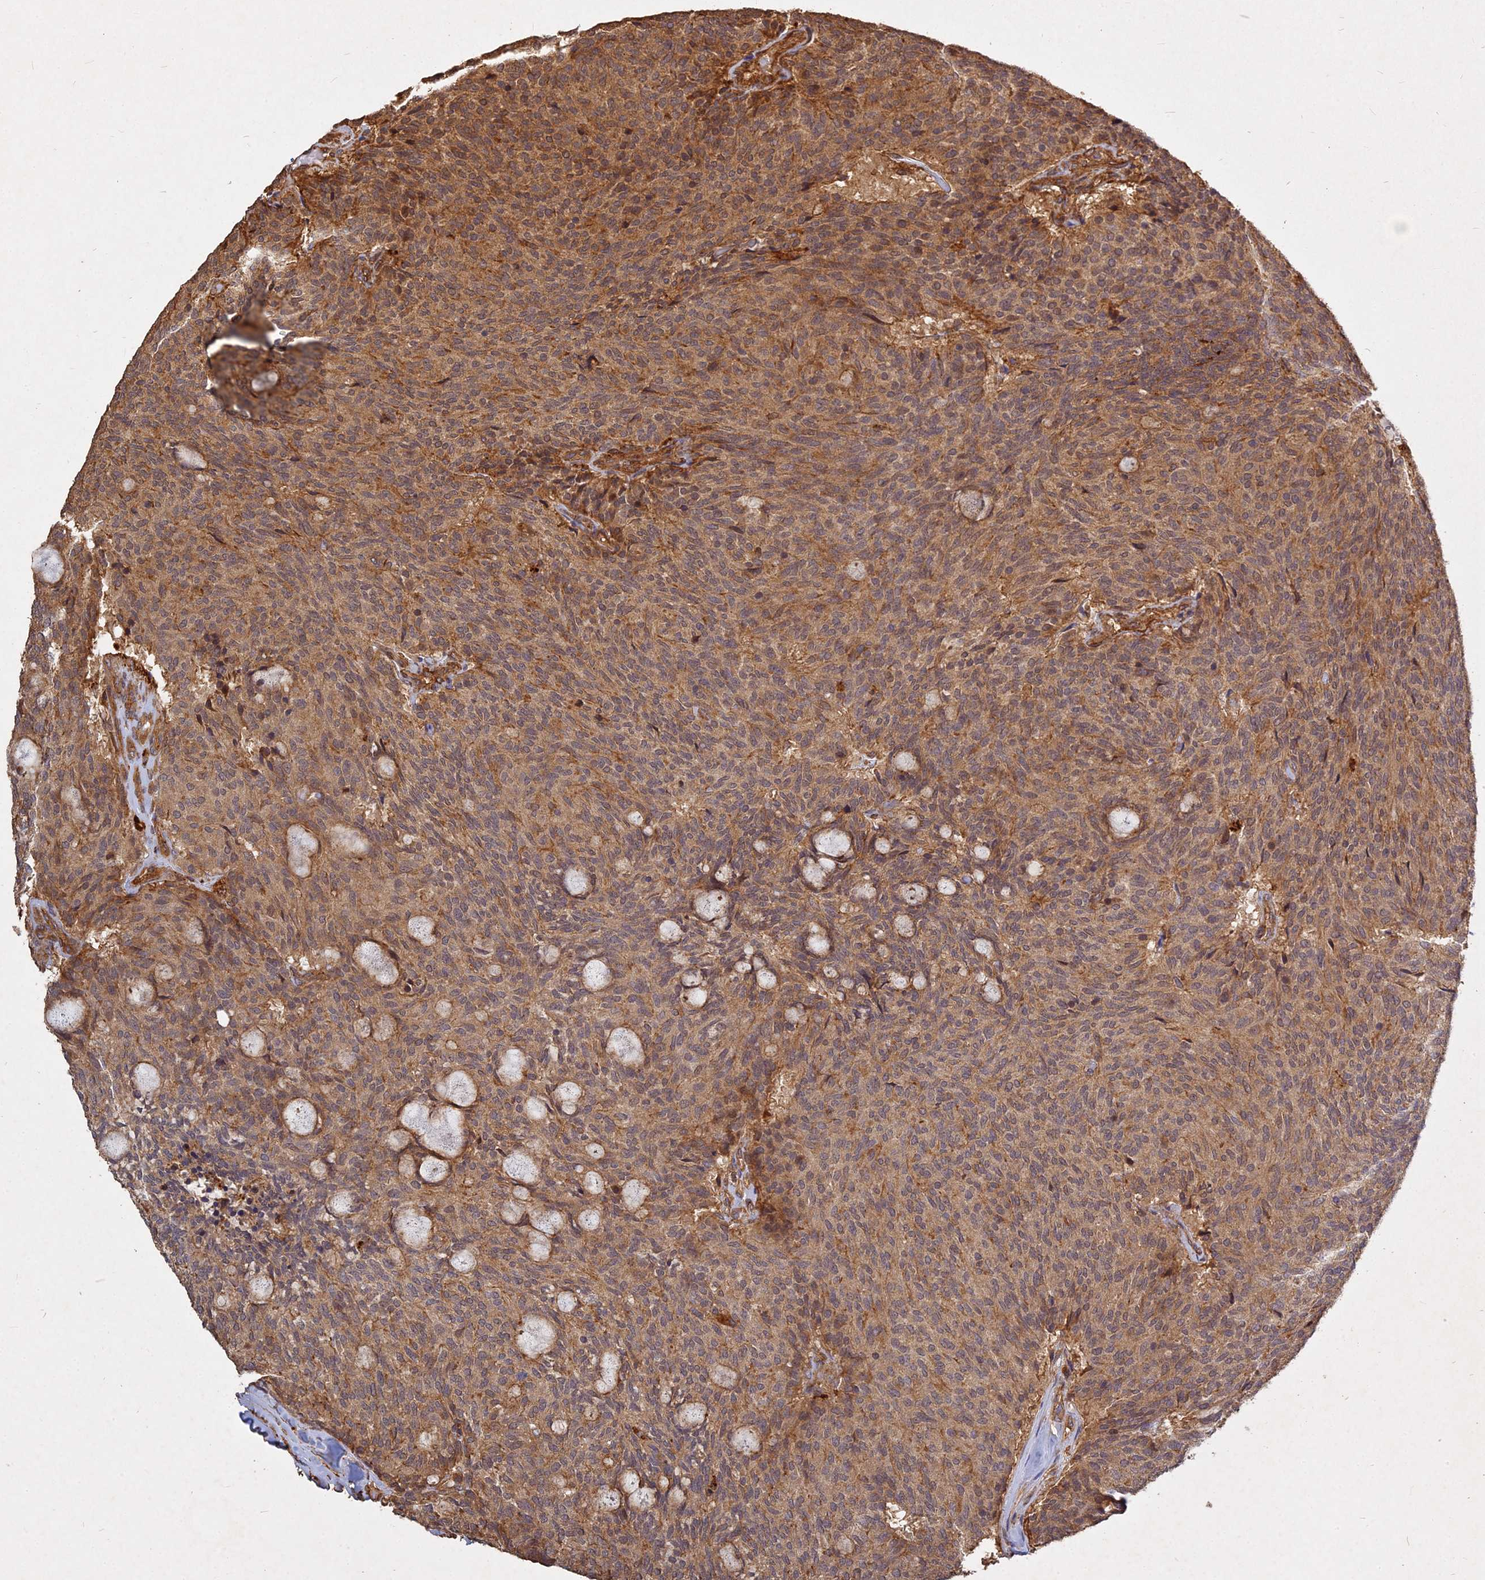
{"staining": {"intensity": "moderate", "quantity": ">75%", "location": "cytoplasmic/membranous"}, "tissue": "carcinoid", "cell_type": "Tumor cells", "image_type": "cancer", "snomed": [{"axis": "morphology", "description": "Carcinoid, malignant, NOS"}, {"axis": "topography", "description": "Pancreas"}], "caption": "Carcinoid tissue exhibits moderate cytoplasmic/membranous positivity in about >75% of tumor cells, visualized by immunohistochemistry.", "gene": "UBE2W", "patient": {"sex": "female", "age": 54}}